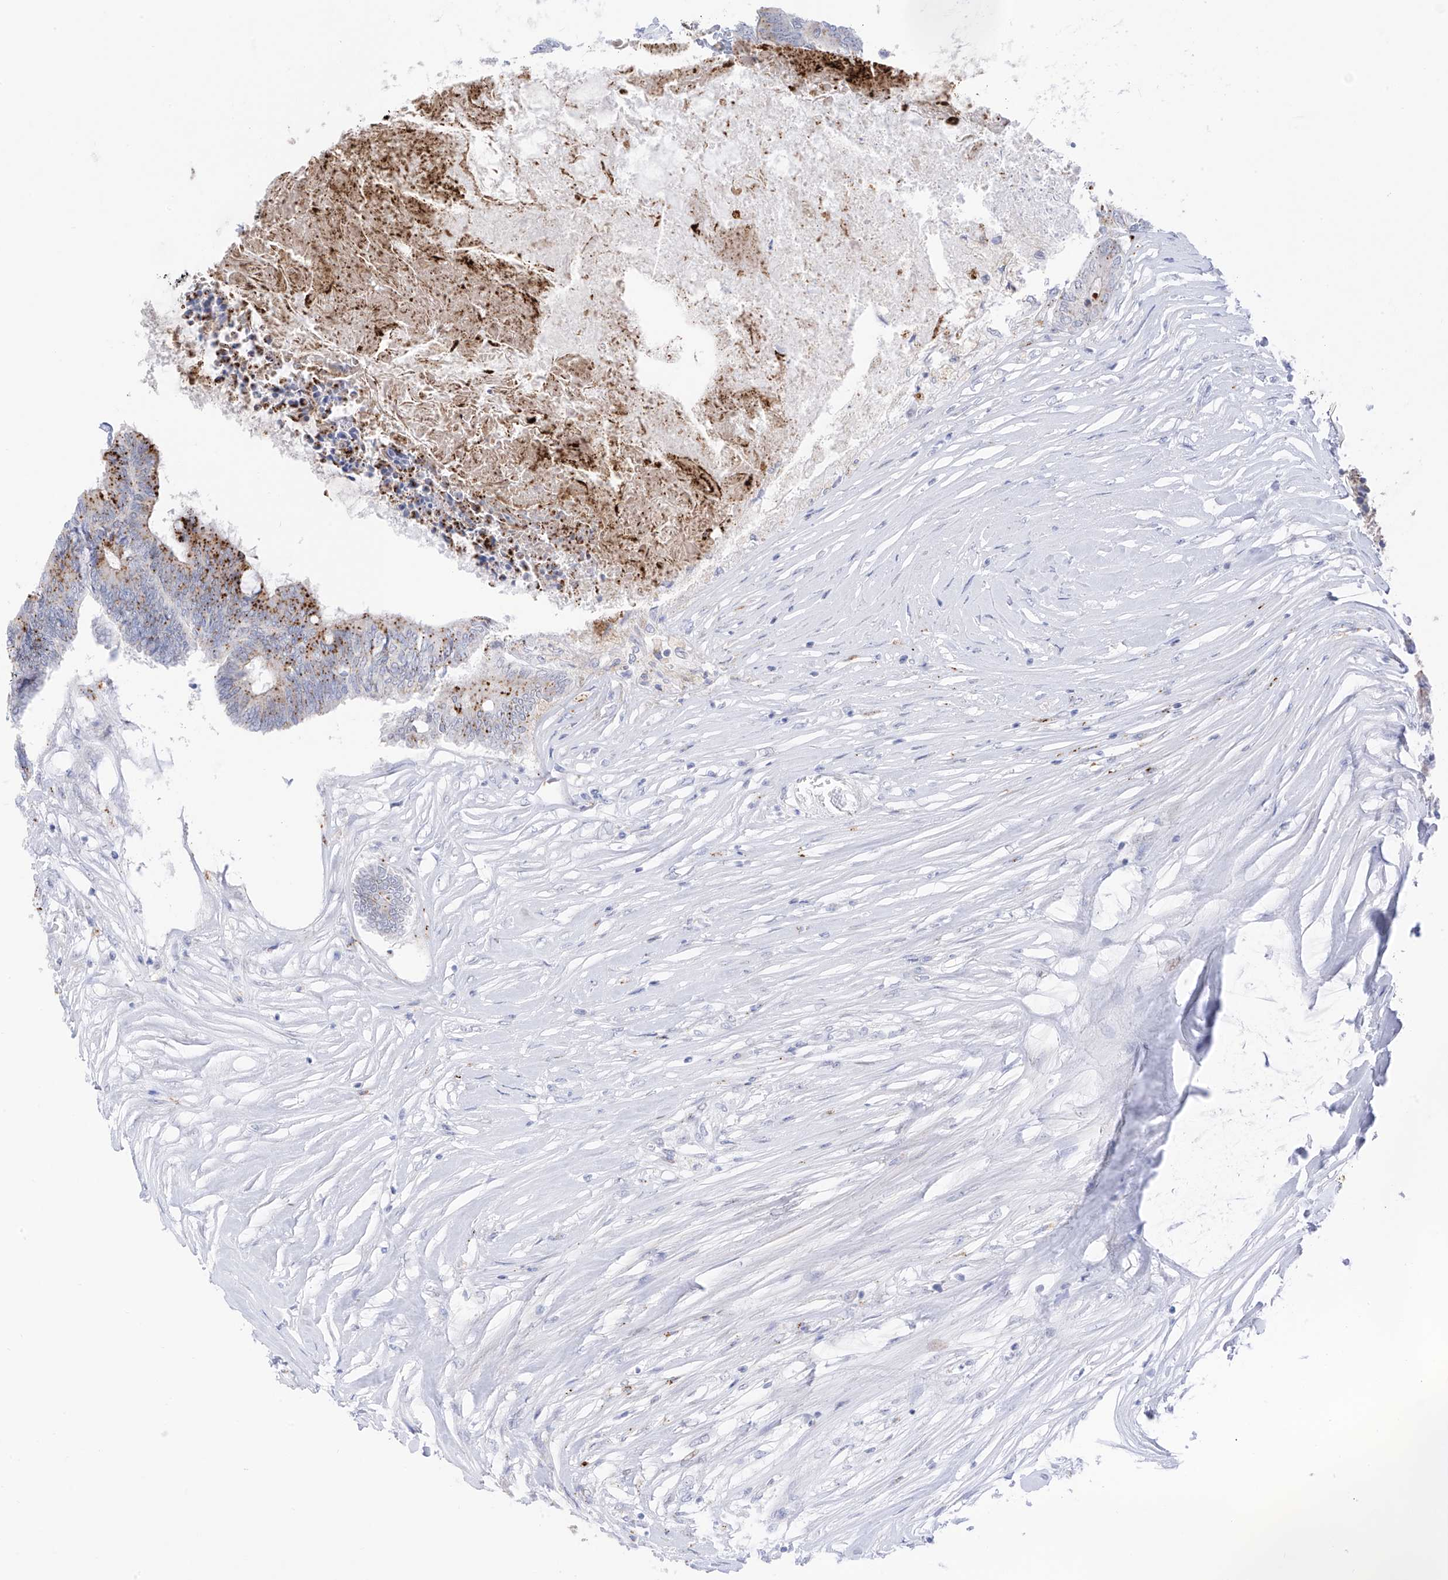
{"staining": {"intensity": "moderate", "quantity": "25%-75%", "location": "cytoplasmic/membranous"}, "tissue": "colorectal cancer", "cell_type": "Tumor cells", "image_type": "cancer", "snomed": [{"axis": "morphology", "description": "Adenocarcinoma, NOS"}, {"axis": "topography", "description": "Rectum"}], "caption": "Tumor cells display medium levels of moderate cytoplasmic/membranous expression in approximately 25%-75% of cells in human colorectal adenocarcinoma.", "gene": "PSPH", "patient": {"sex": "male", "age": 63}}